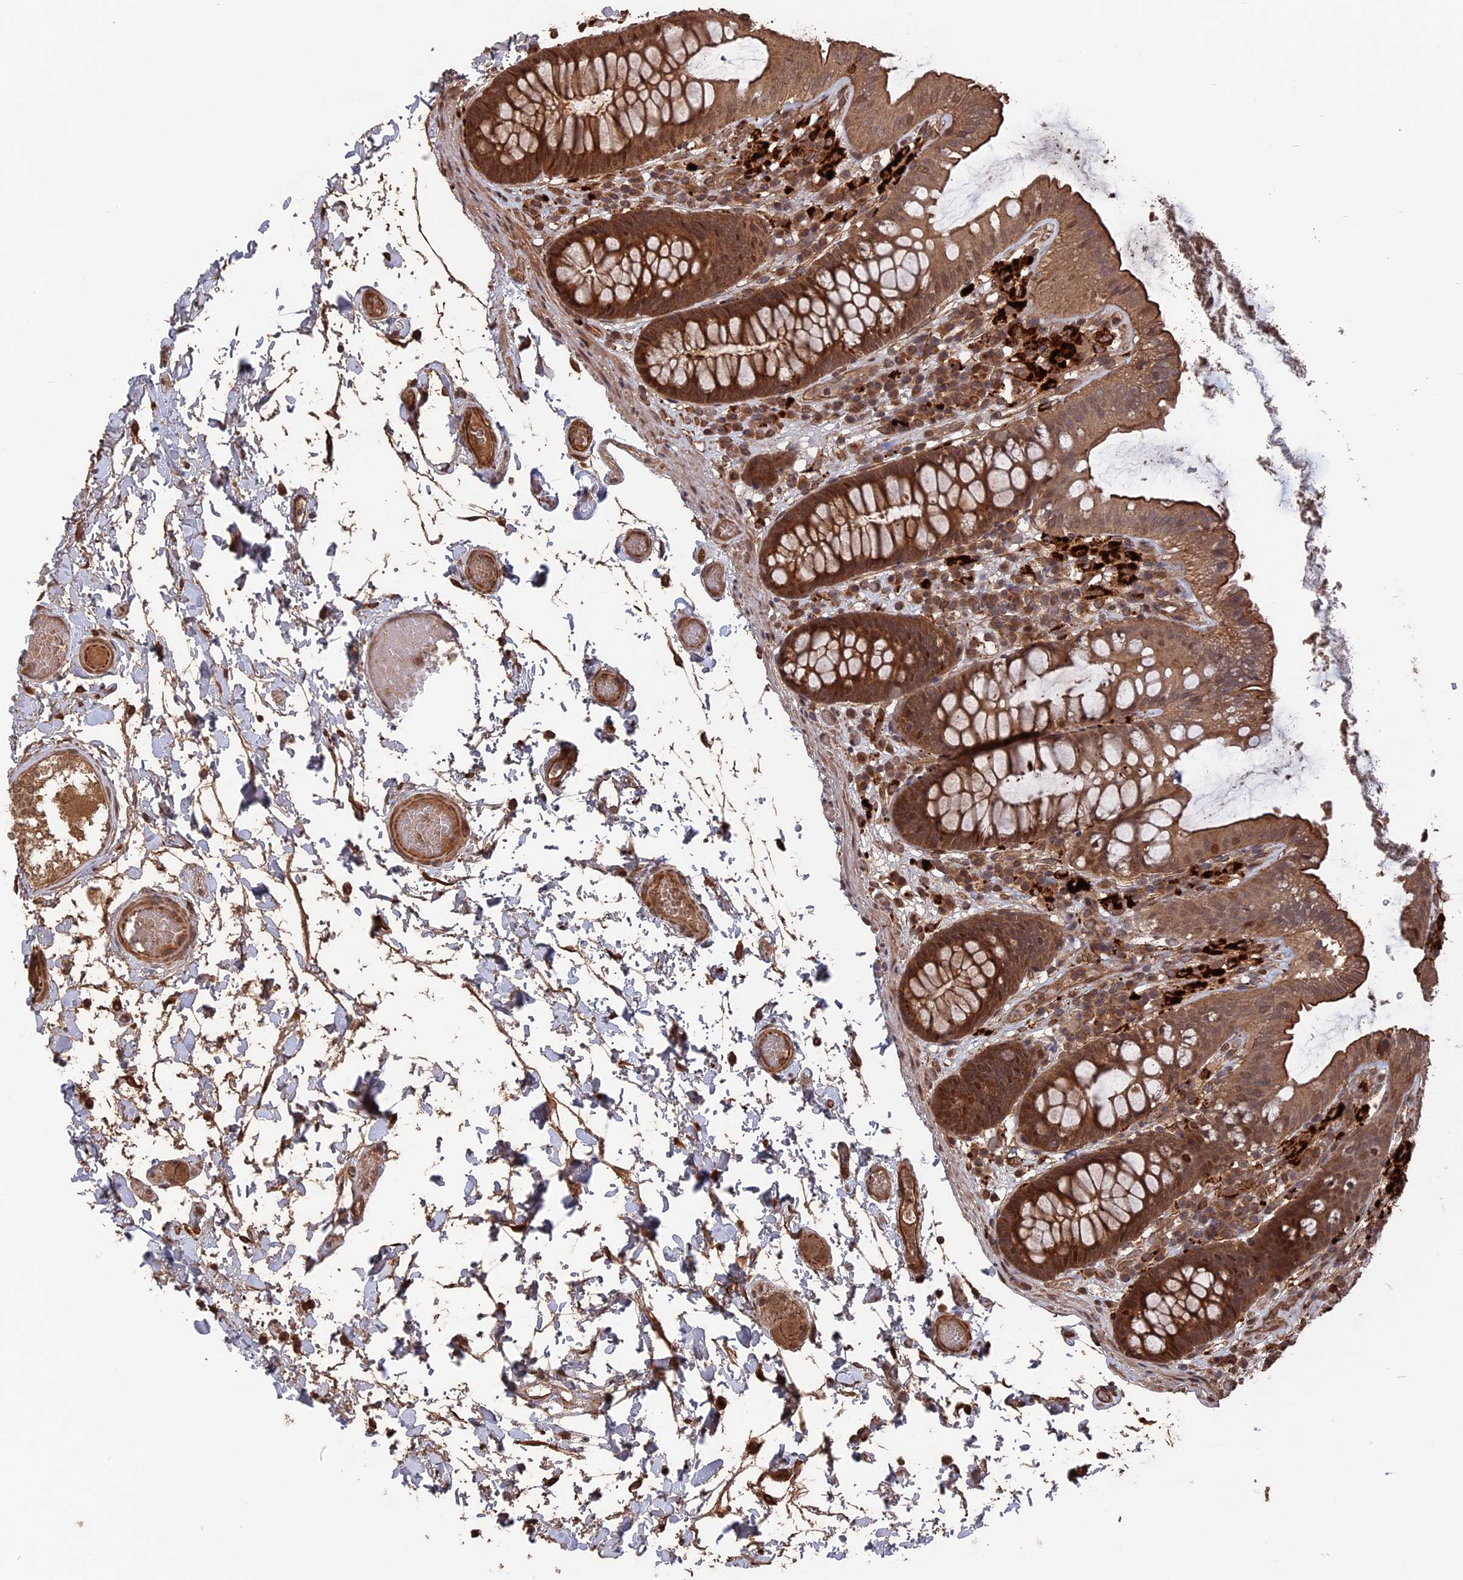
{"staining": {"intensity": "strong", "quantity": ">75%", "location": "cytoplasmic/membranous"}, "tissue": "colon", "cell_type": "Endothelial cells", "image_type": "normal", "snomed": [{"axis": "morphology", "description": "Normal tissue, NOS"}, {"axis": "topography", "description": "Colon"}], "caption": "A brown stain highlights strong cytoplasmic/membranous staining of a protein in endothelial cells of normal human colon.", "gene": "TELO2", "patient": {"sex": "male", "age": 84}}